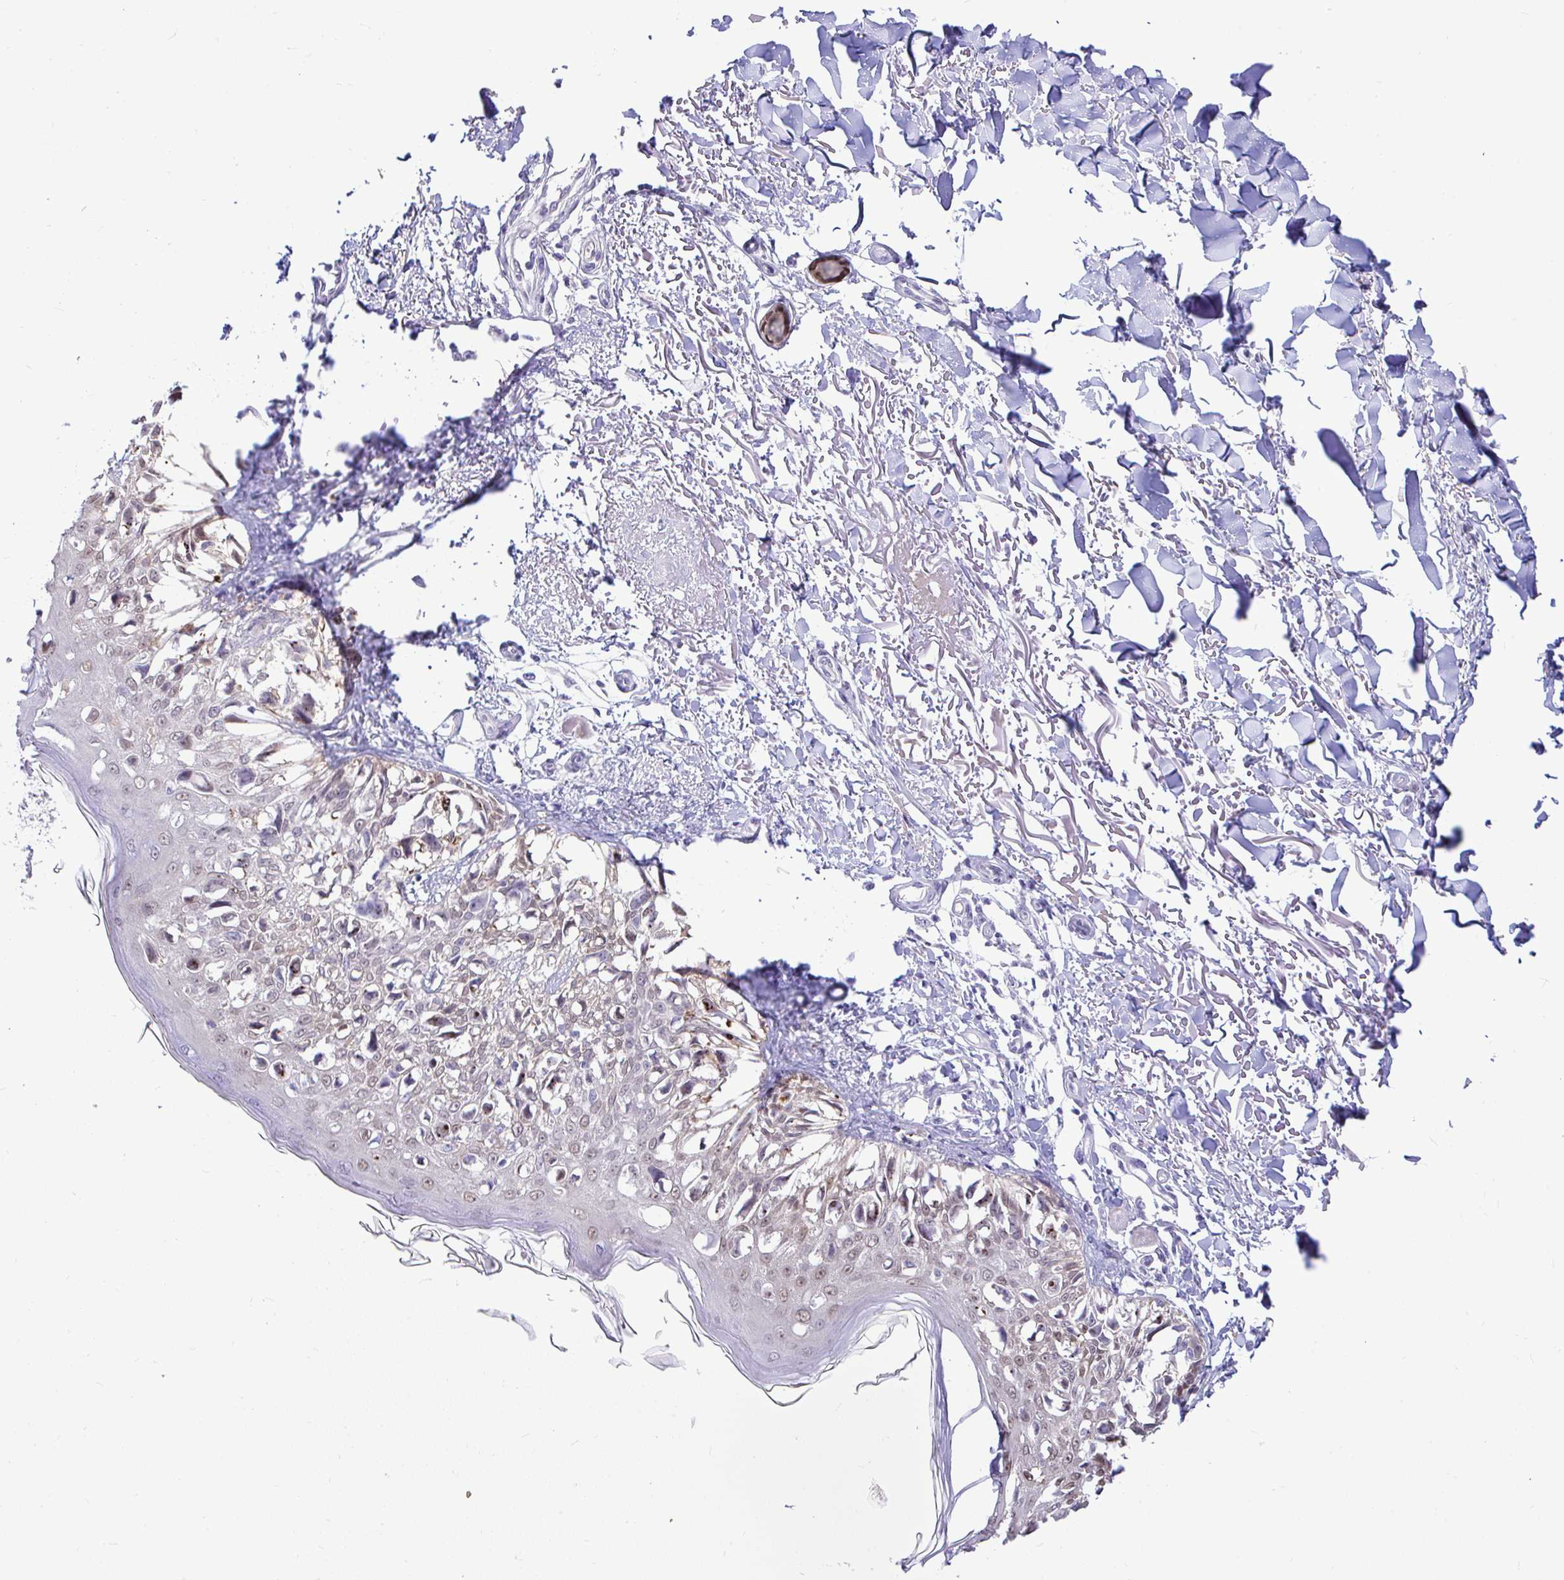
{"staining": {"intensity": "weak", "quantity": "<25%", "location": "nuclear"}, "tissue": "melanoma", "cell_type": "Tumor cells", "image_type": "cancer", "snomed": [{"axis": "morphology", "description": "Malignant melanoma, NOS"}, {"axis": "topography", "description": "Skin"}], "caption": "Immunohistochemistry (IHC) photomicrograph of melanoma stained for a protein (brown), which exhibits no expression in tumor cells.", "gene": "ZNF485", "patient": {"sex": "male", "age": 73}}